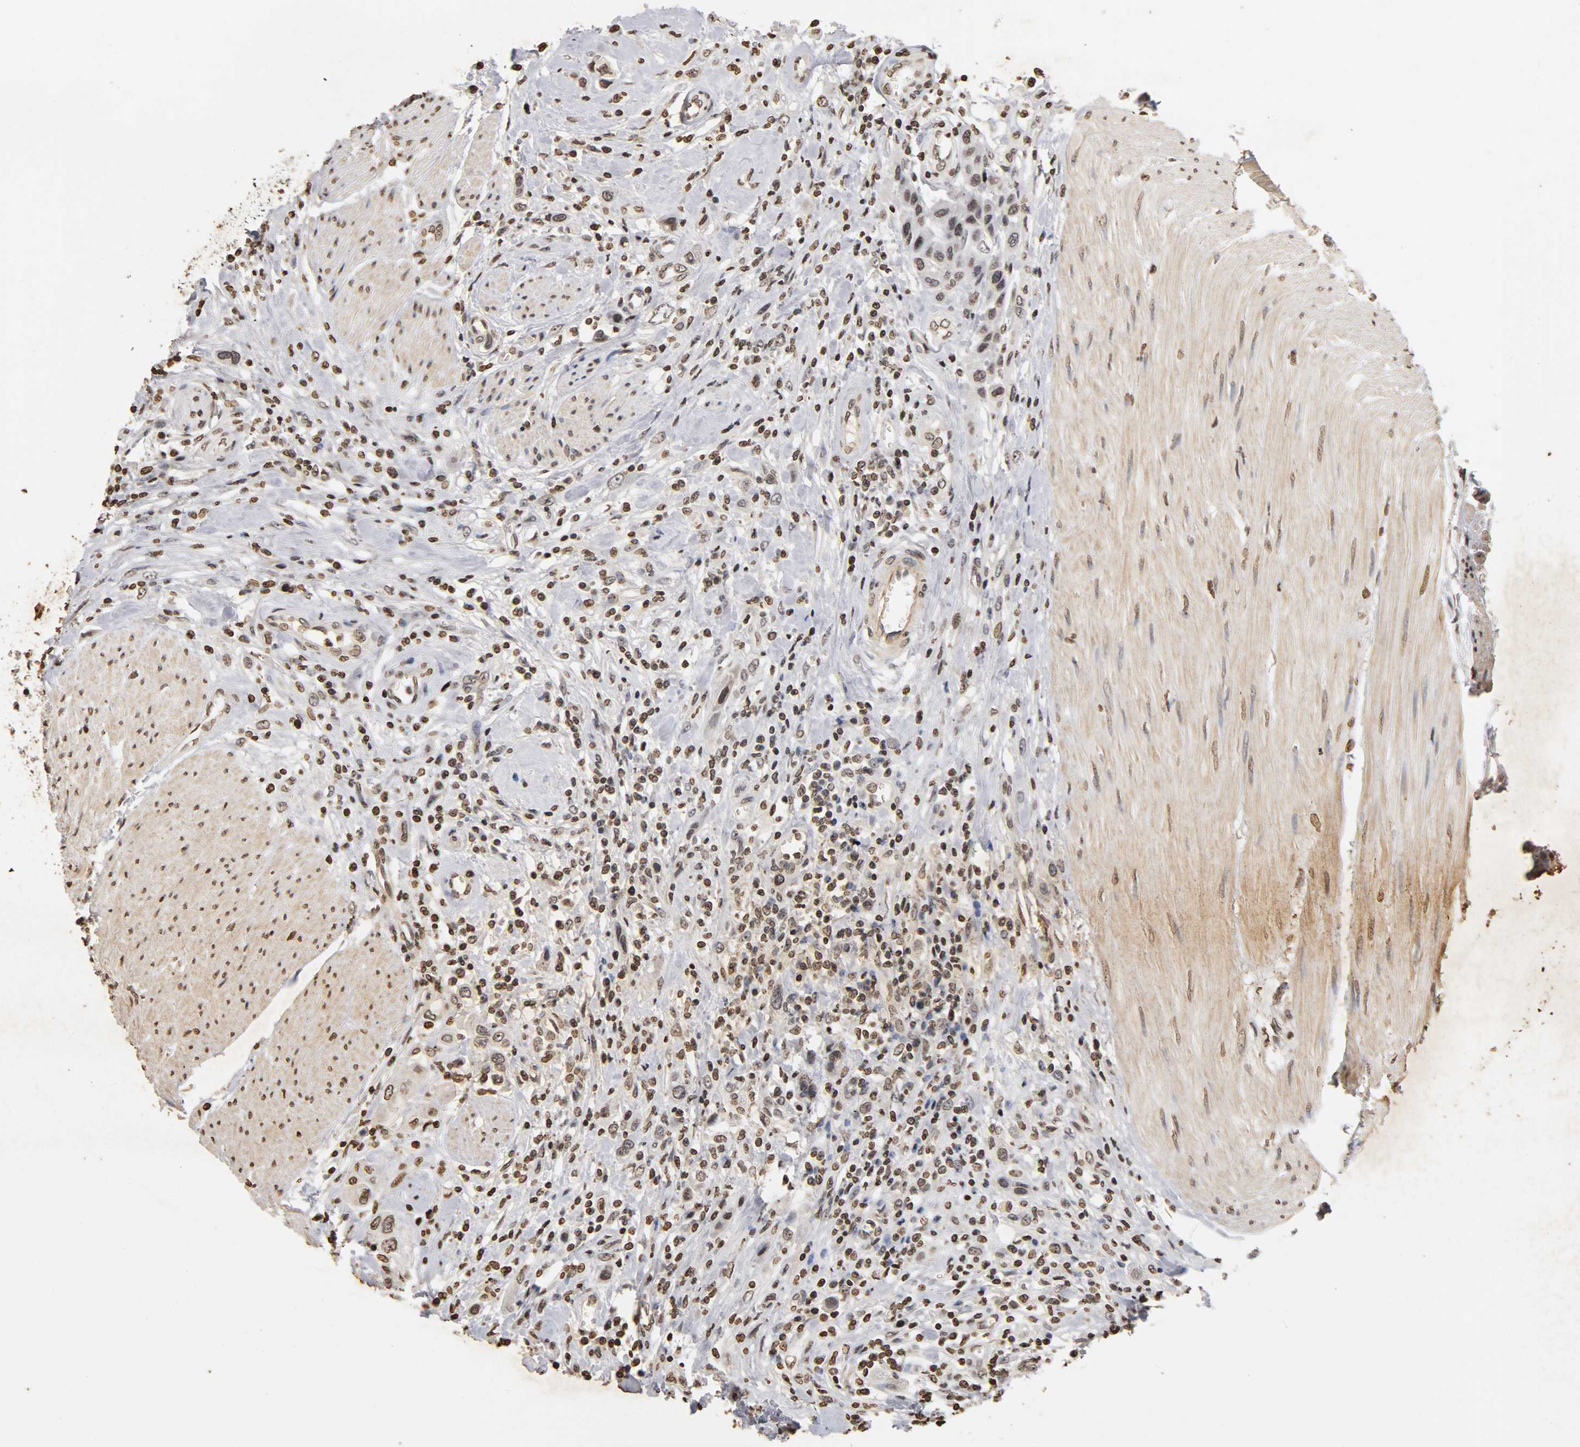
{"staining": {"intensity": "weak", "quantity": "<25%", "location": "nuclear"}, "tissue": "urothelial cancer", "cell_type": "Tumor cells", "image_type": "cancer", "snomed": [{"axis": "morphology", "description": "Urothelial carcinoma, High grade"}, {"axis": "topography", "description": "Urinary bladder"}], "caption": "Immunohistochemistry (IHC) image of urothelial cancer stained for a protein (brown), which exhibits no staining in tumor cells.", "gene": "ERCC2", "patient": {"sex": "male", "age": 50}}